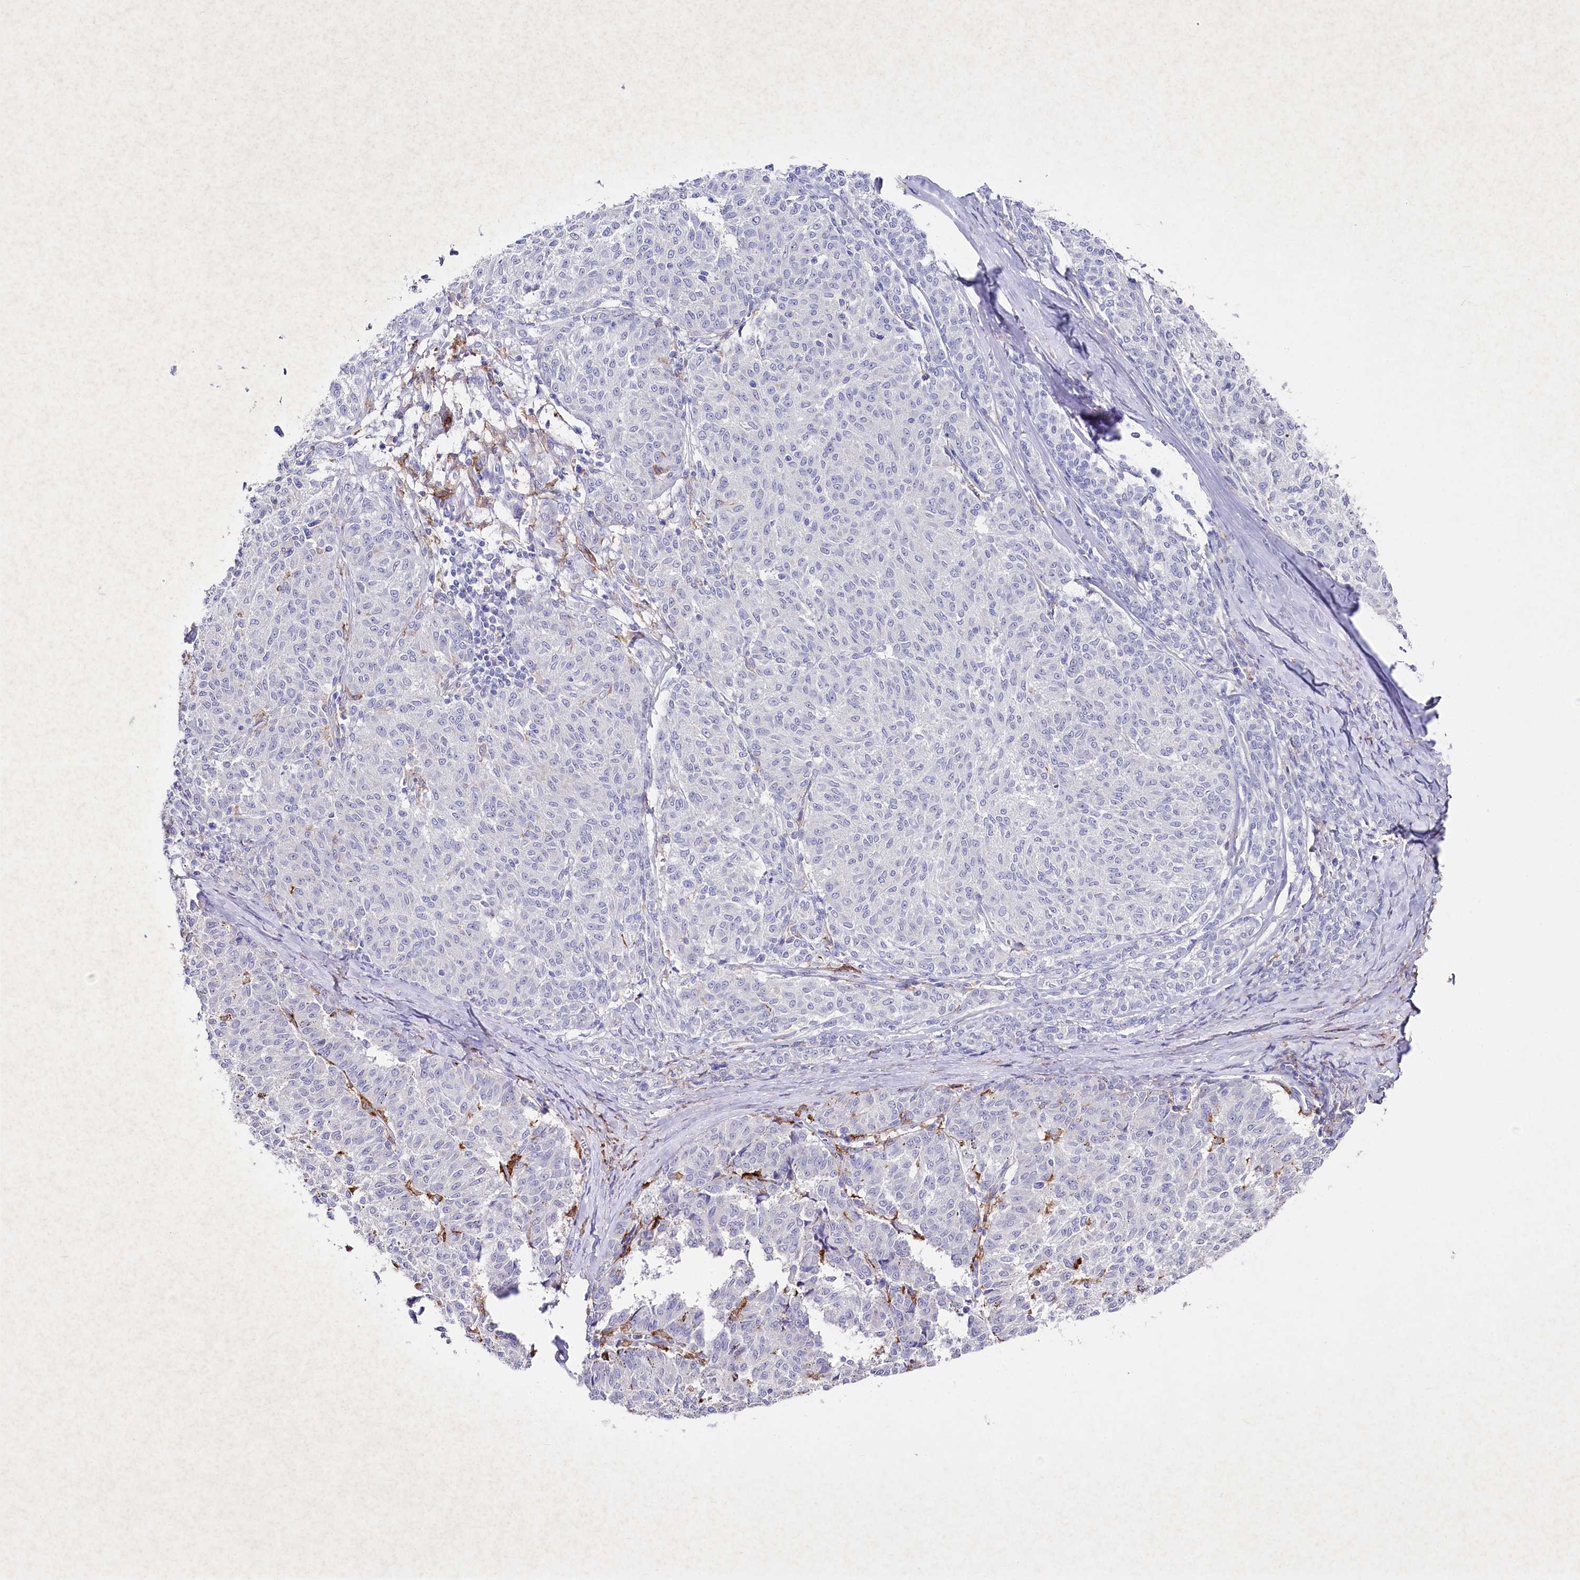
{"staining": {"intensity": "negative", "quantity": "none", "location": "none"}, "tissue": "melanoma", "cell_type": "Tumor cells", "image_type": "cancer", "snomed": [{"axis": "morphology", "description": "Malignant melanoma, NOS"}, {"axis": "topography", "description": "Skin"}], "caption": "A histopathology image of malignant melanoma stained for a protein exhibits no brown staining in tumor cells.", "gene": "CLEC4M", "patient": {"sex": "female", "age": 72}}